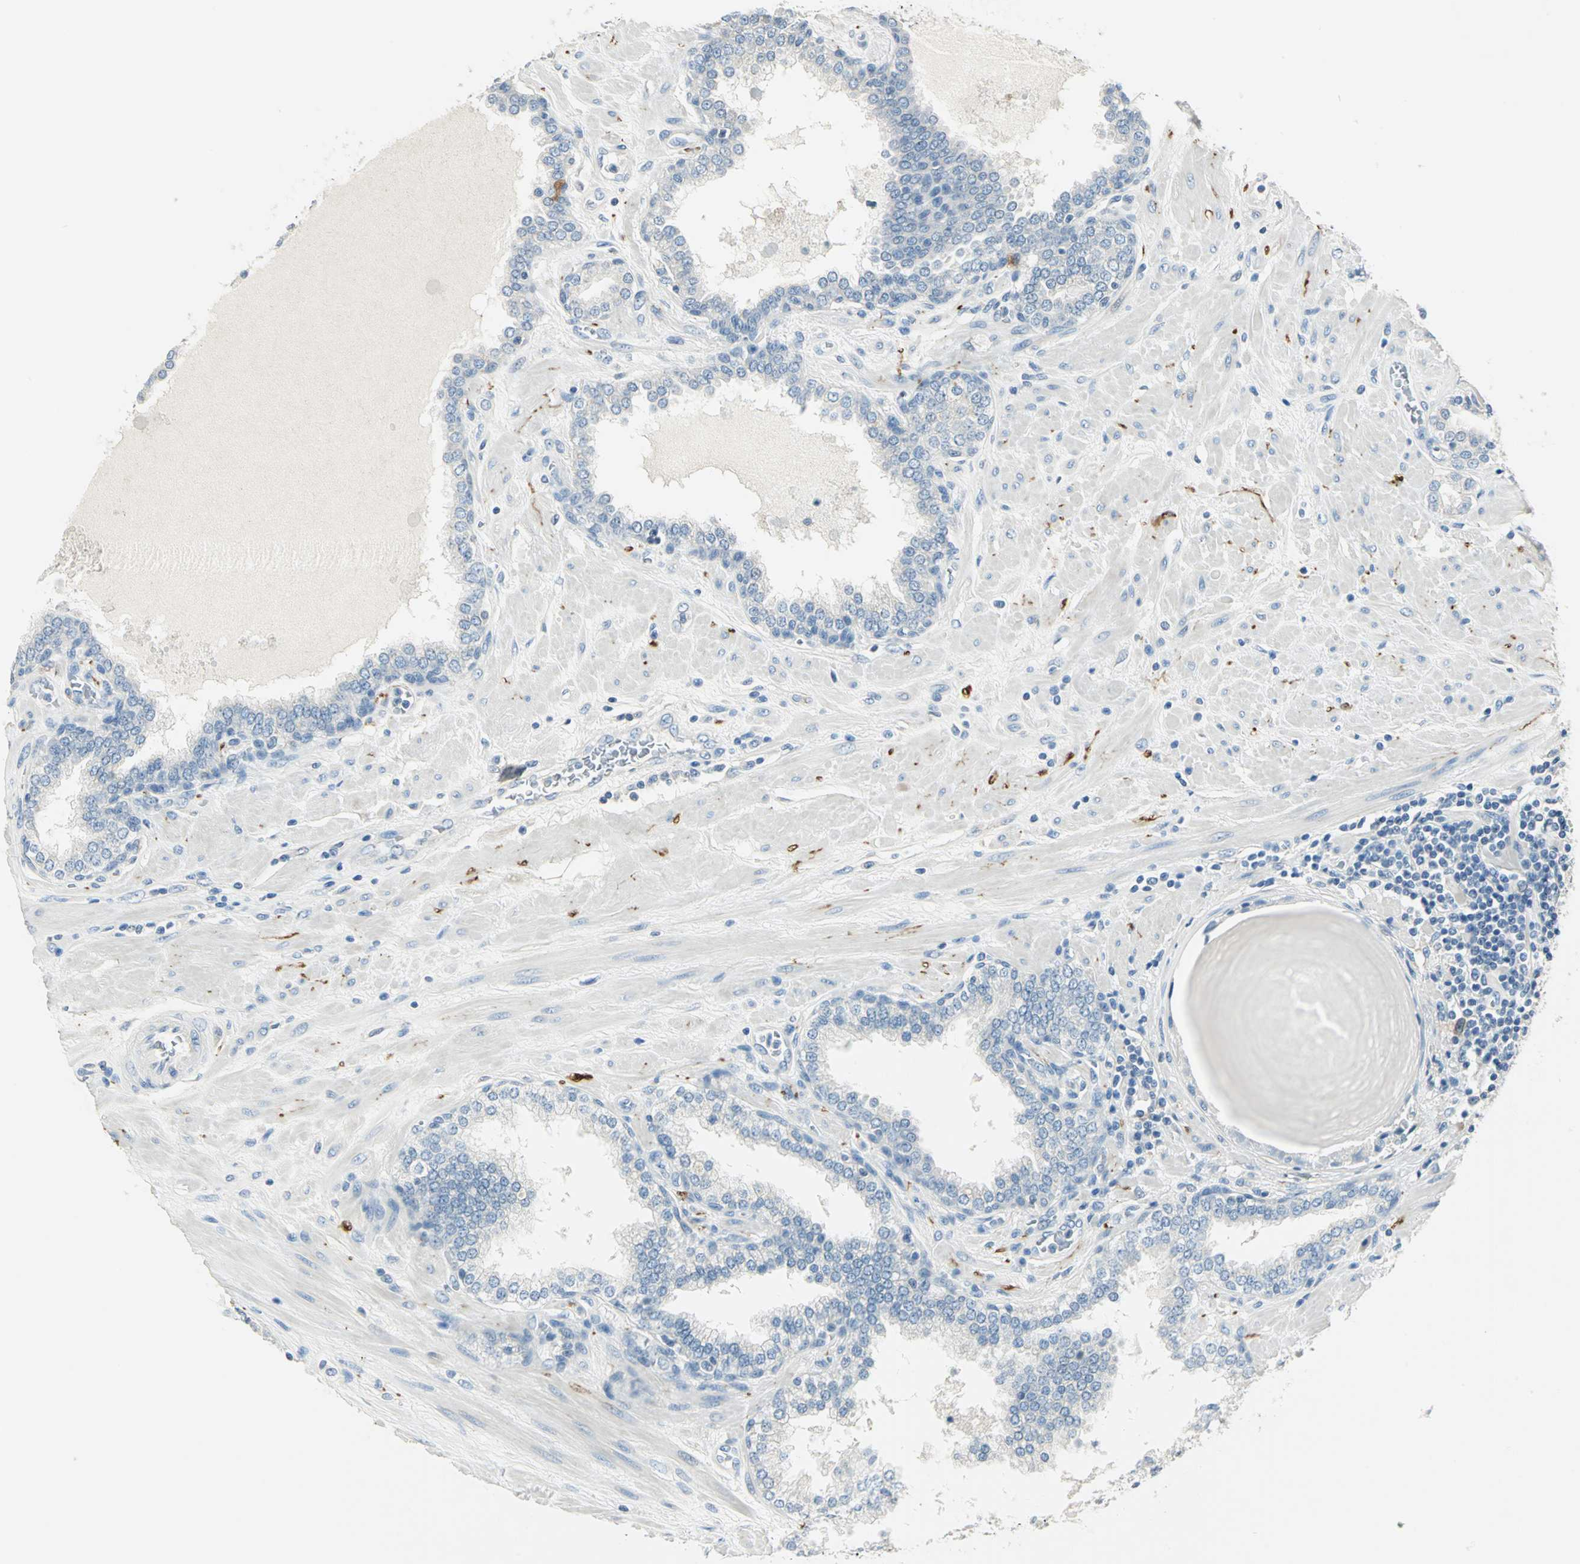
{"staining": {"intensity": "negative", "quantity": "none", "location": "none"}, "tissue": "prostate", "cell_type": "Glandular cells", "image_type": "normal", "snomed": [{"axis": "morphology", "description": "Normal tissue, NOS"}, {"axis": "topography", "description": "Prostate"}], "caption": "Micrograph shows no protein staining in glandular cells of unremarkable prostate.", "gene": "UCHL1", "patient": {"sex": "male", "age": 51}}